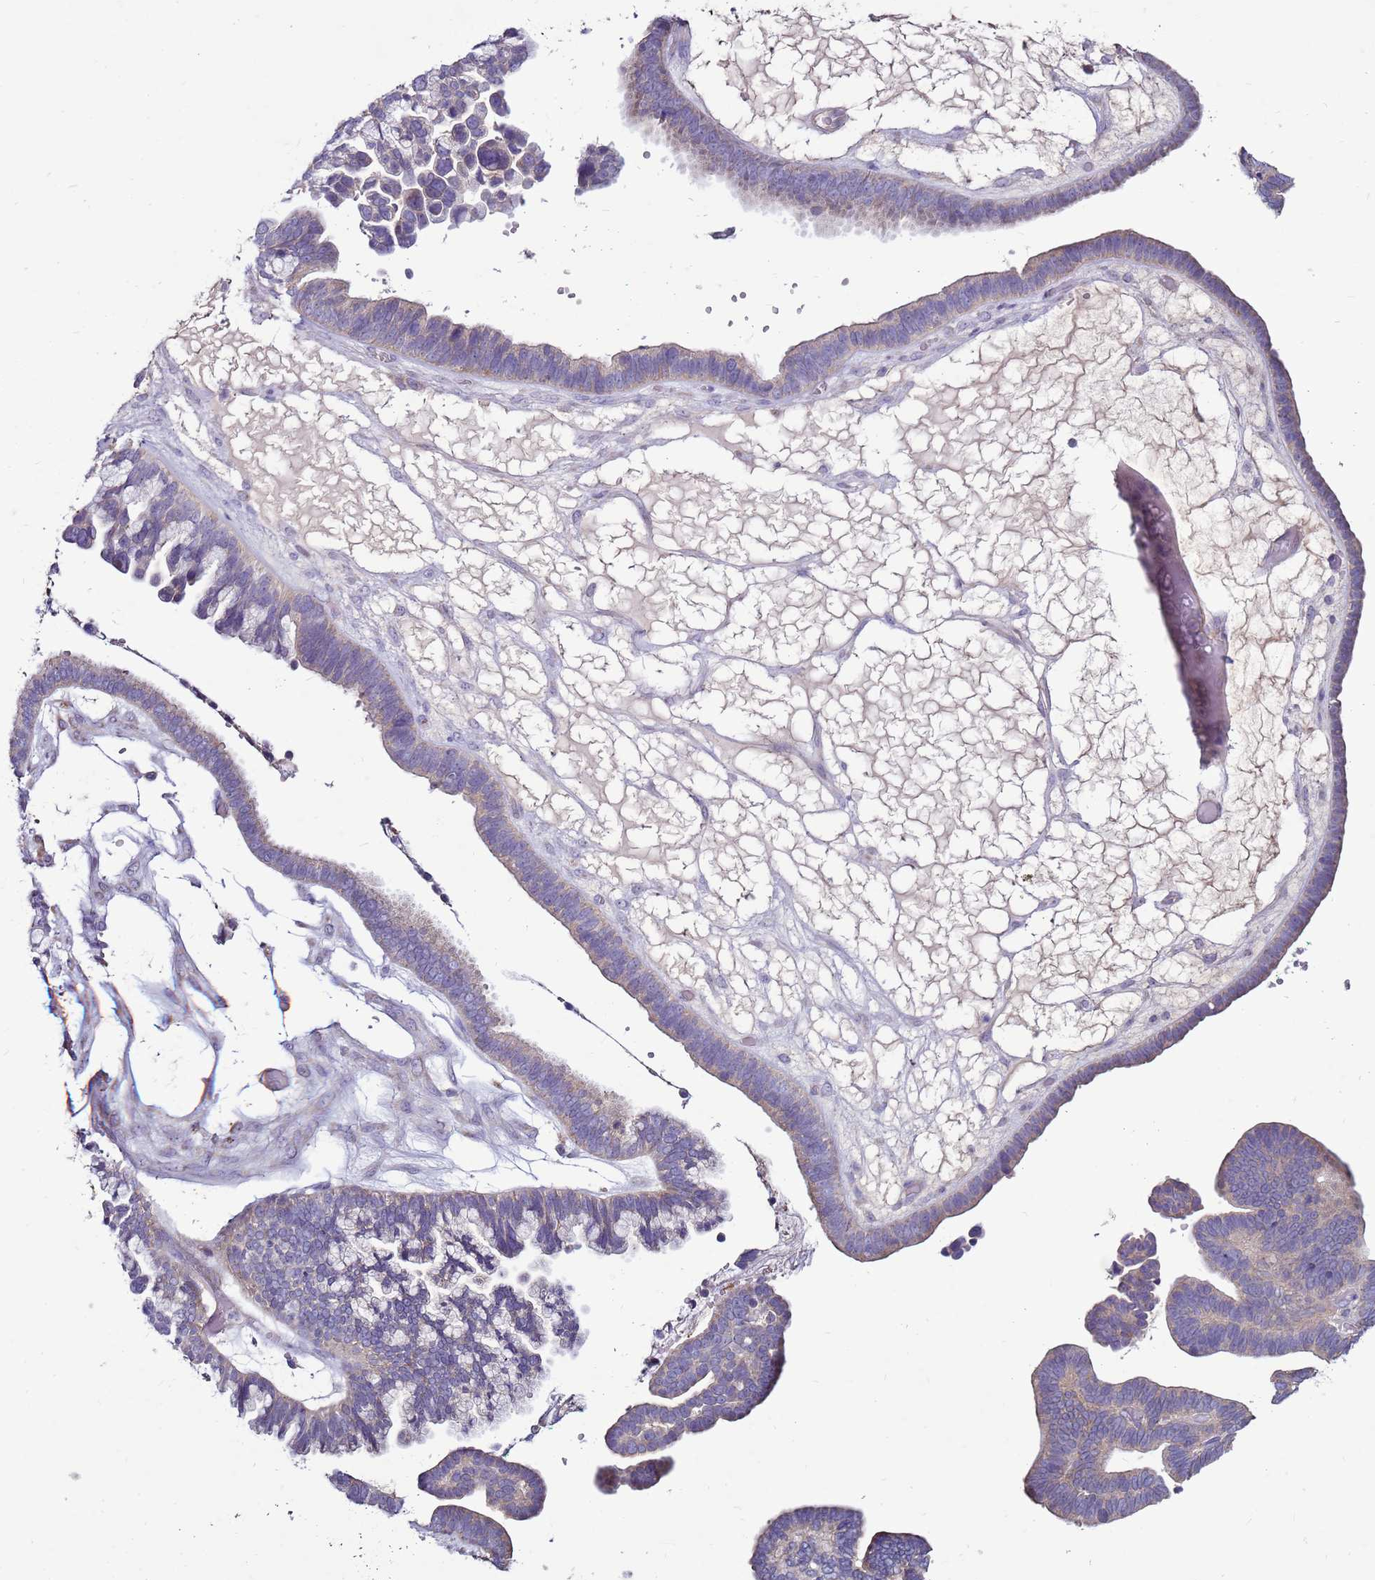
{"staining": {"intensity": "negative", "quantity": "none", "location": "none"}, "tissue": "ovarian cancer", "cell_type": "Tumor cells", "image_type": "cancer", "snomed": [{"axis": "morphology", "description": "Cystadenocarcinoma, serous, NOS"}, {"axis": "topography", "description": "Ovary"}], "caption": "Tumor cells are negative for protein expression in human ovarian cancer.", "gene": "TRAPPC4", "patient": {"sex": "female", "age": 56}}